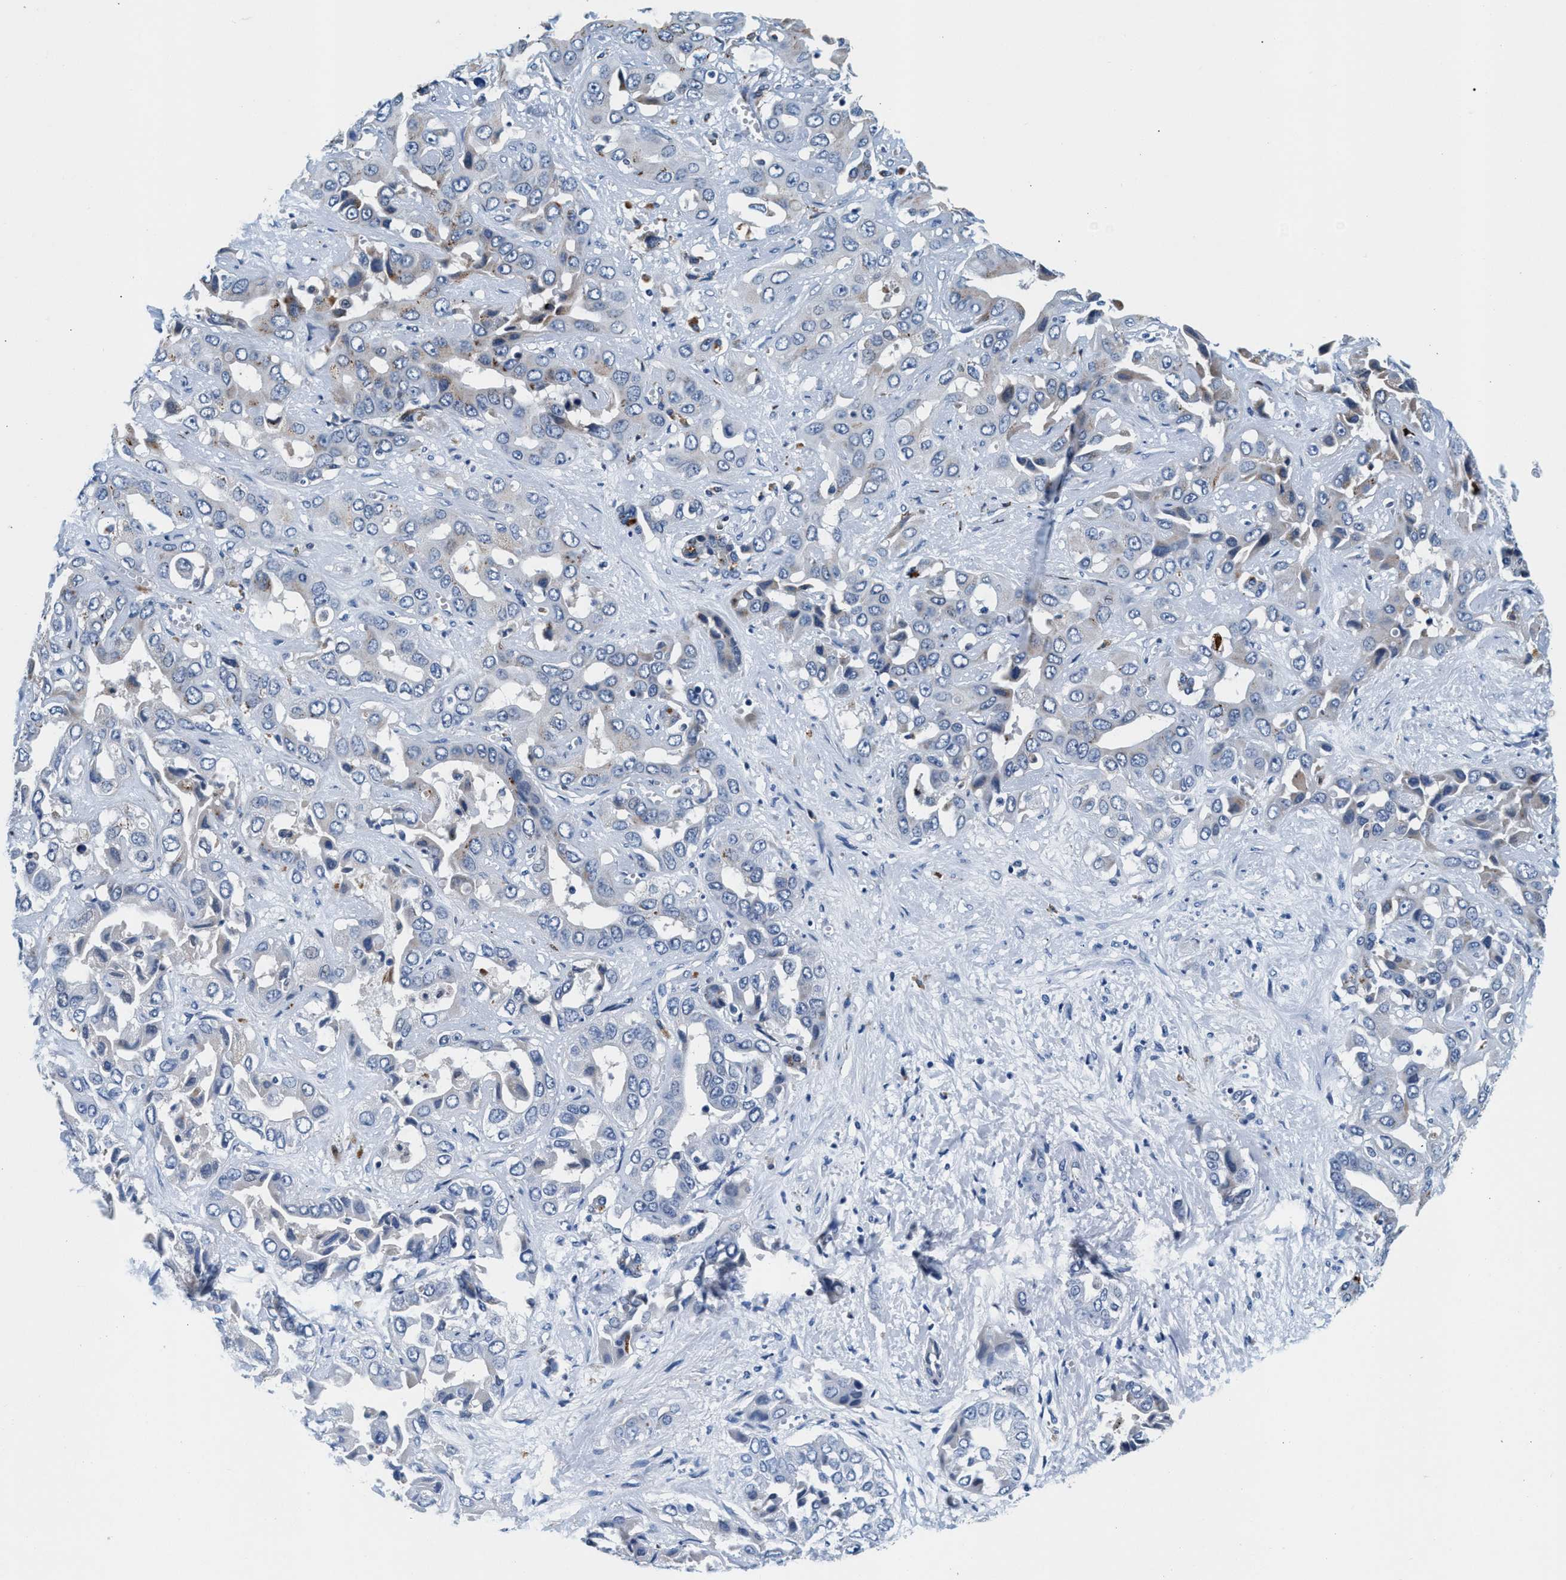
{"staining": {"intensity": "negative", "quantity": "none", "location": "none"}, "tissue": "liver cancer", "cell_type": "Tumor cells", "image_type": "cancer", "snomed": [{"axis": "morphology", "description": "Cholangiocarcinoma"}, {"axis": "topography", "description": "Liver"}], "caption": "Immunohistochemistry (IHC) of liver cholangiocarcinoma exhibits no expression in tumor cells.", "gene": "SLFN11", "patient": {"sex": "female", "age": 52}}